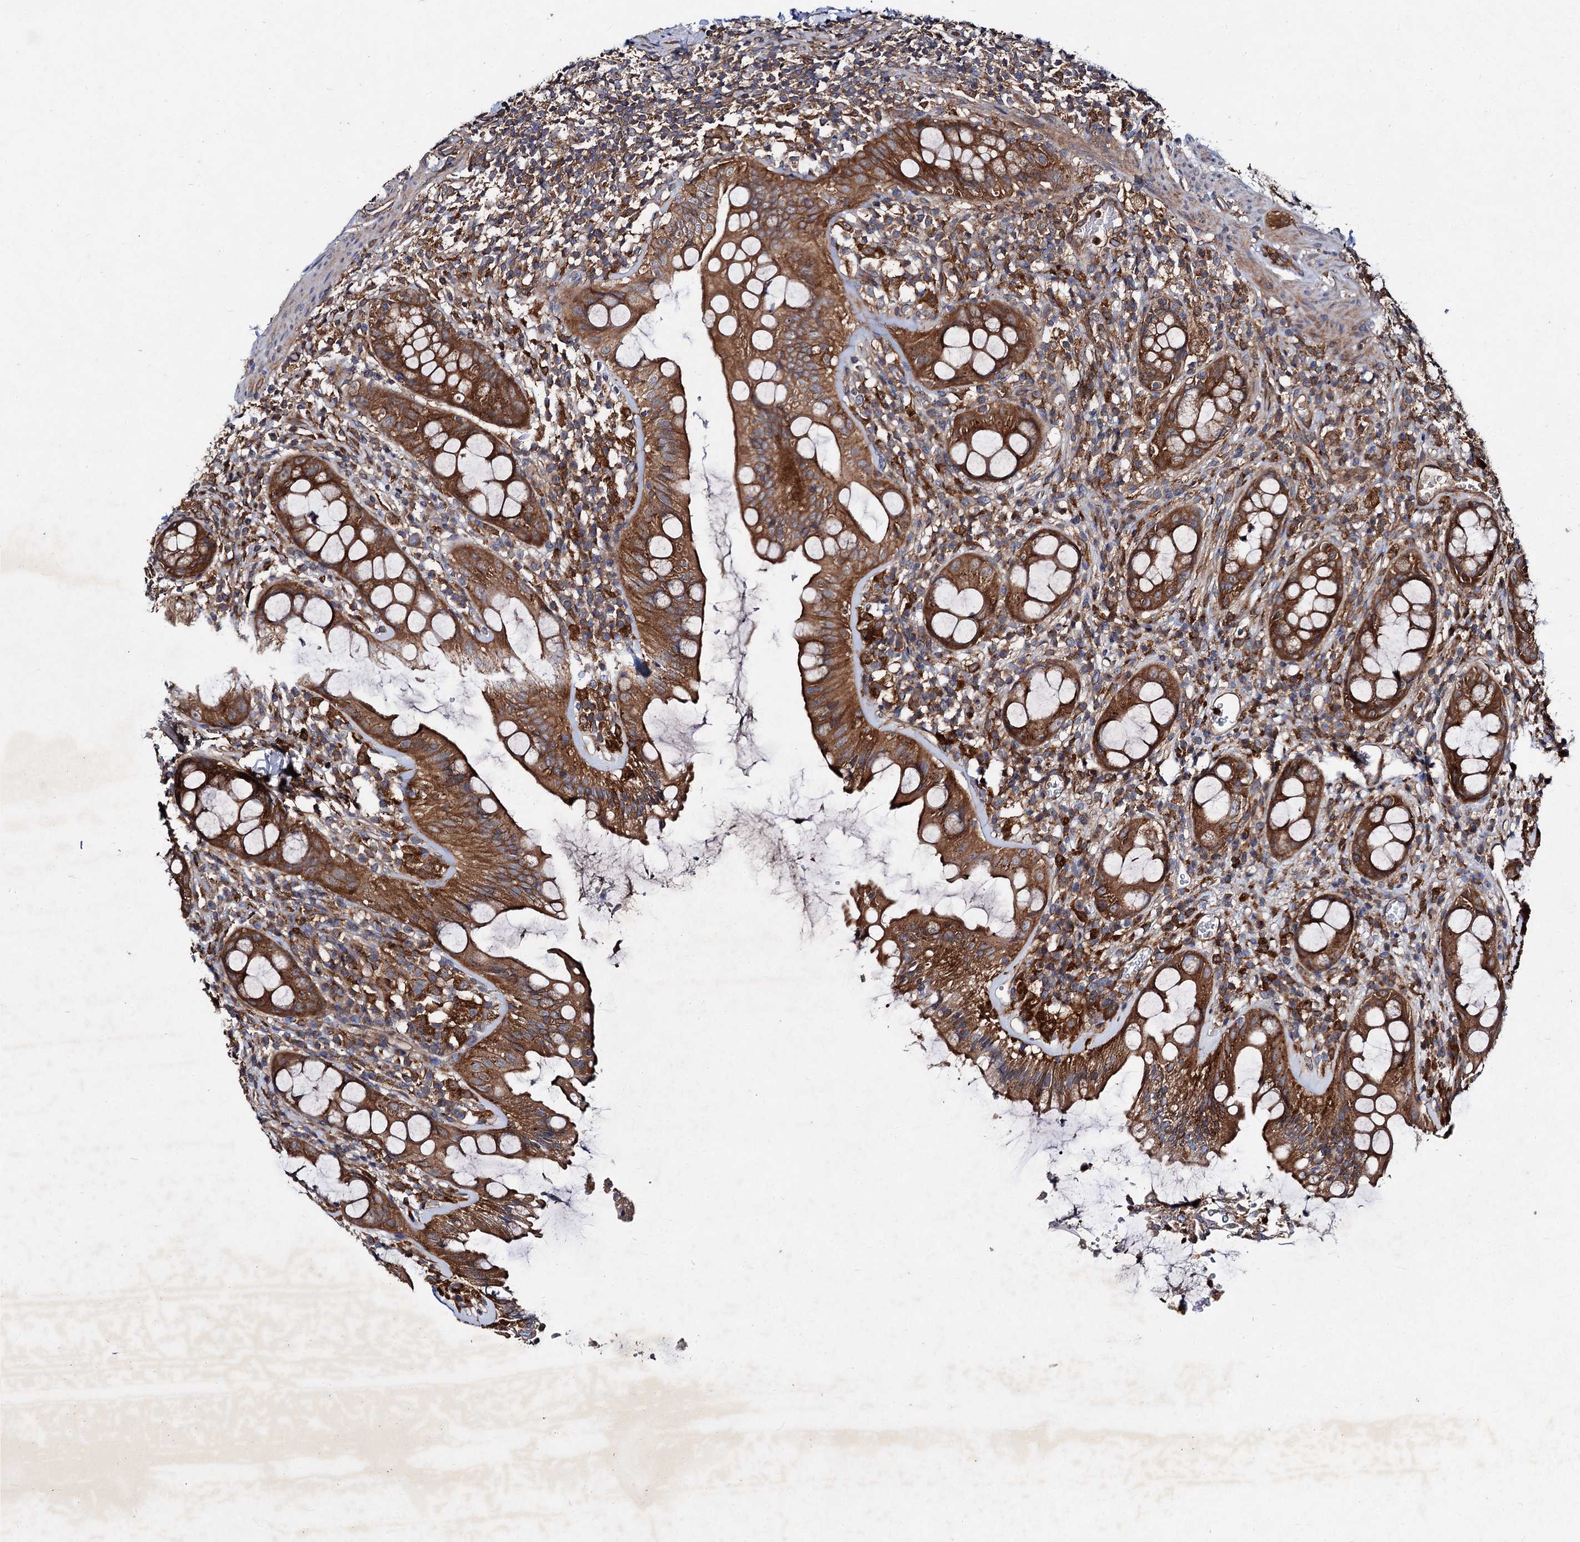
{"staining": {"intensity": "strong", "quantity": ">75%", "location": "cytoplasmic/membranous"}, "tissue": "rectum", "cell_type": "Glandular cells", "image_type": "normal", "snomed": [{"axis": "morphology", "description": "Normal tissue, NOS"}, {"axis": "topography", "description": "Rectum"}], "caption": "Unremarkable rectum demonstrates strong cytoplasmic/membranous positivity in about >75% of glandular cells, visualized by immunohistochemistry. (brown staining indicates protein expression, while blue staining denotes nuclei).", "gene": "VPS29", "patient": {"sex": "female", "age": 57}}